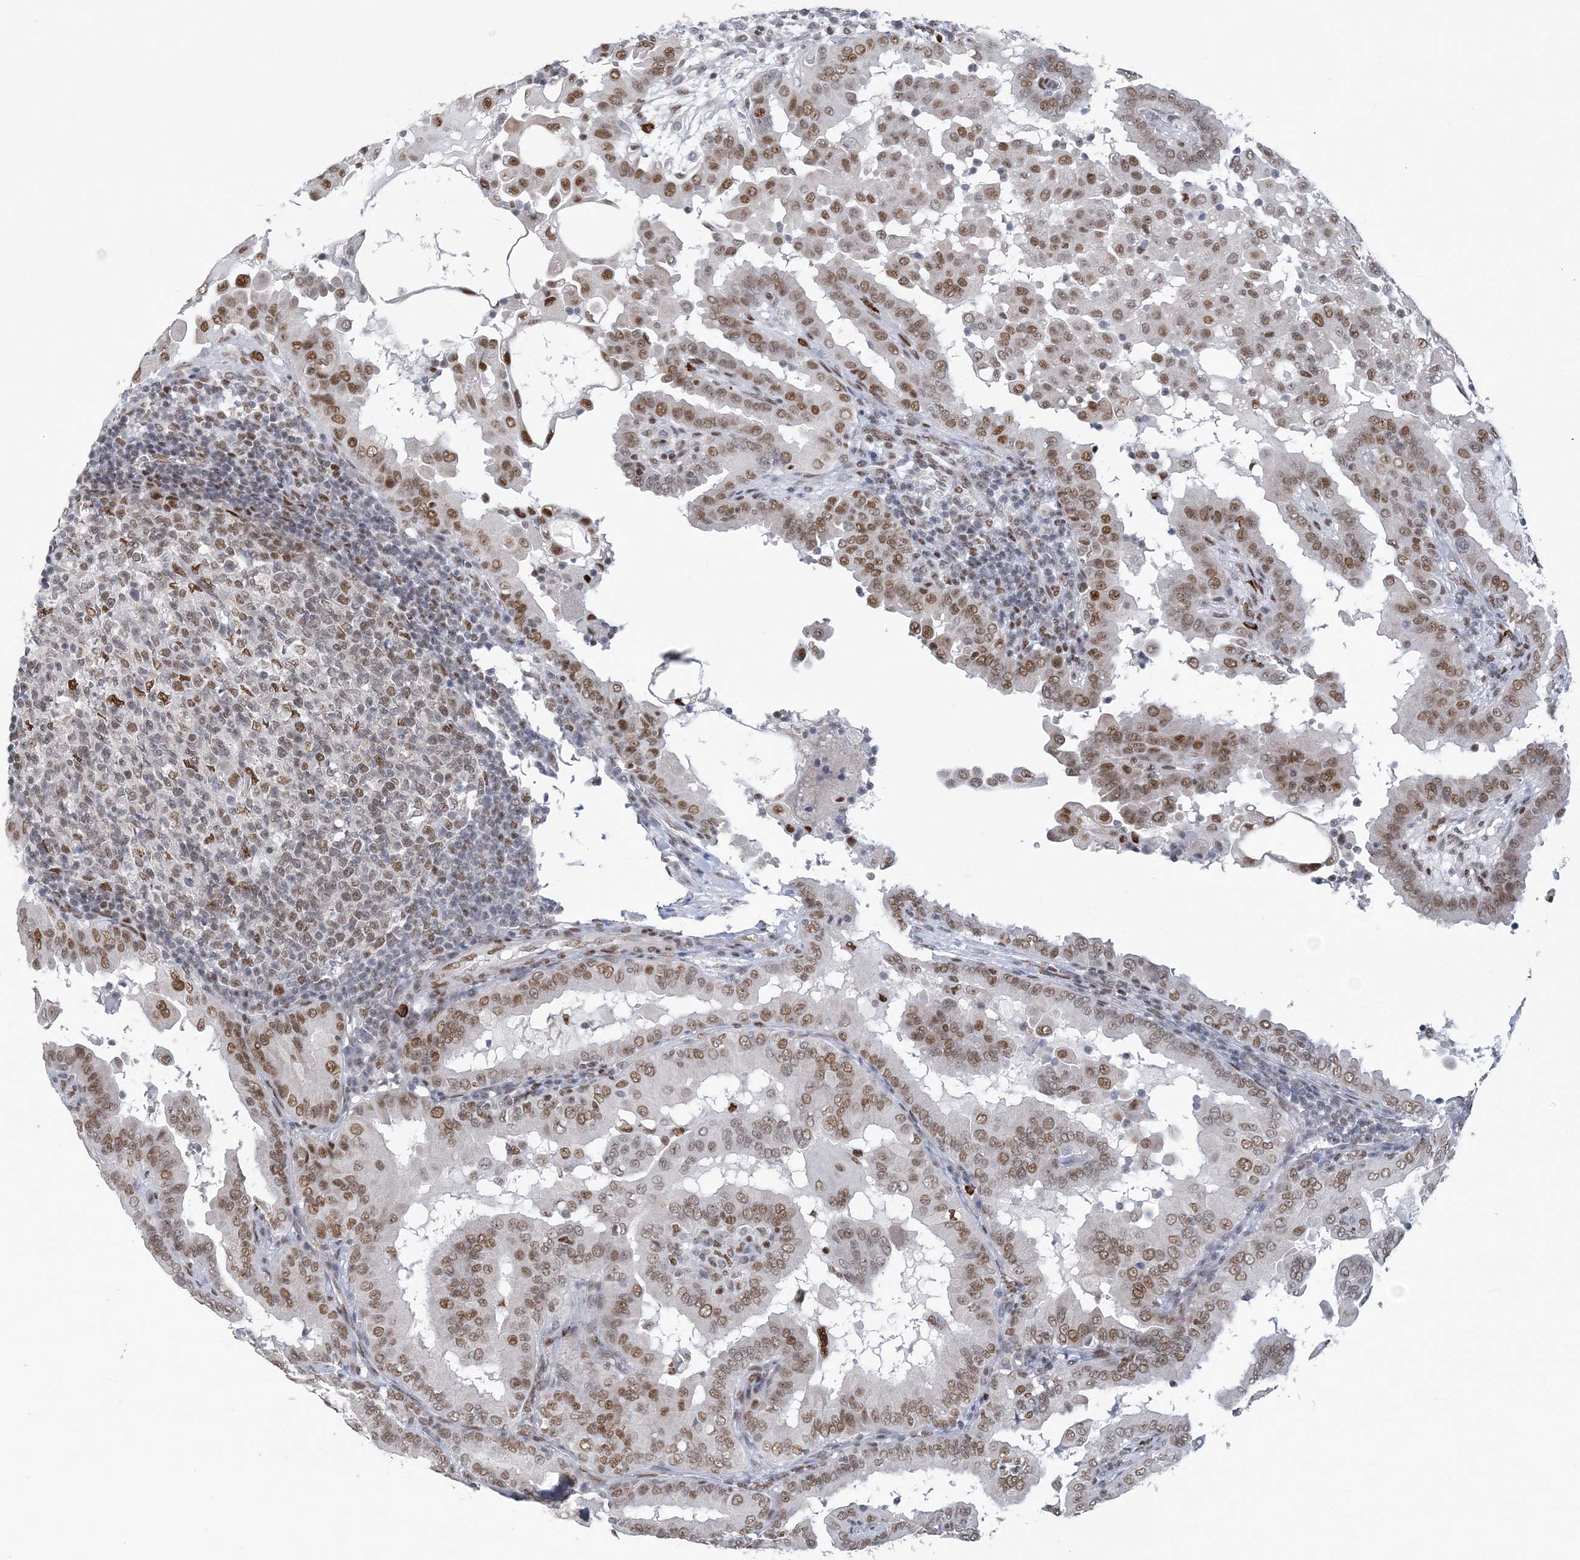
{"staining": {"intensity": "moderate", "quantity": ">75%", "location": "nuclear"}, "tissue": "thyroid cancer", "cell_type": "Tumor cells", "image_type": "cancer", "snomed": [{"axis": "morphology", "description": "Papillary adenocarcinoma, NOS"}, {"axis": "topography", "description": "Thyroid gland"}], "caption": "This micrograph reveals immunohistochemistry staining of thyroid cancer, with medium moderate nuclear positivity in approximately >75% of tumor cells.", "gene": "ZBTB7A", "patient": {"sex": "male", "age": 33}}